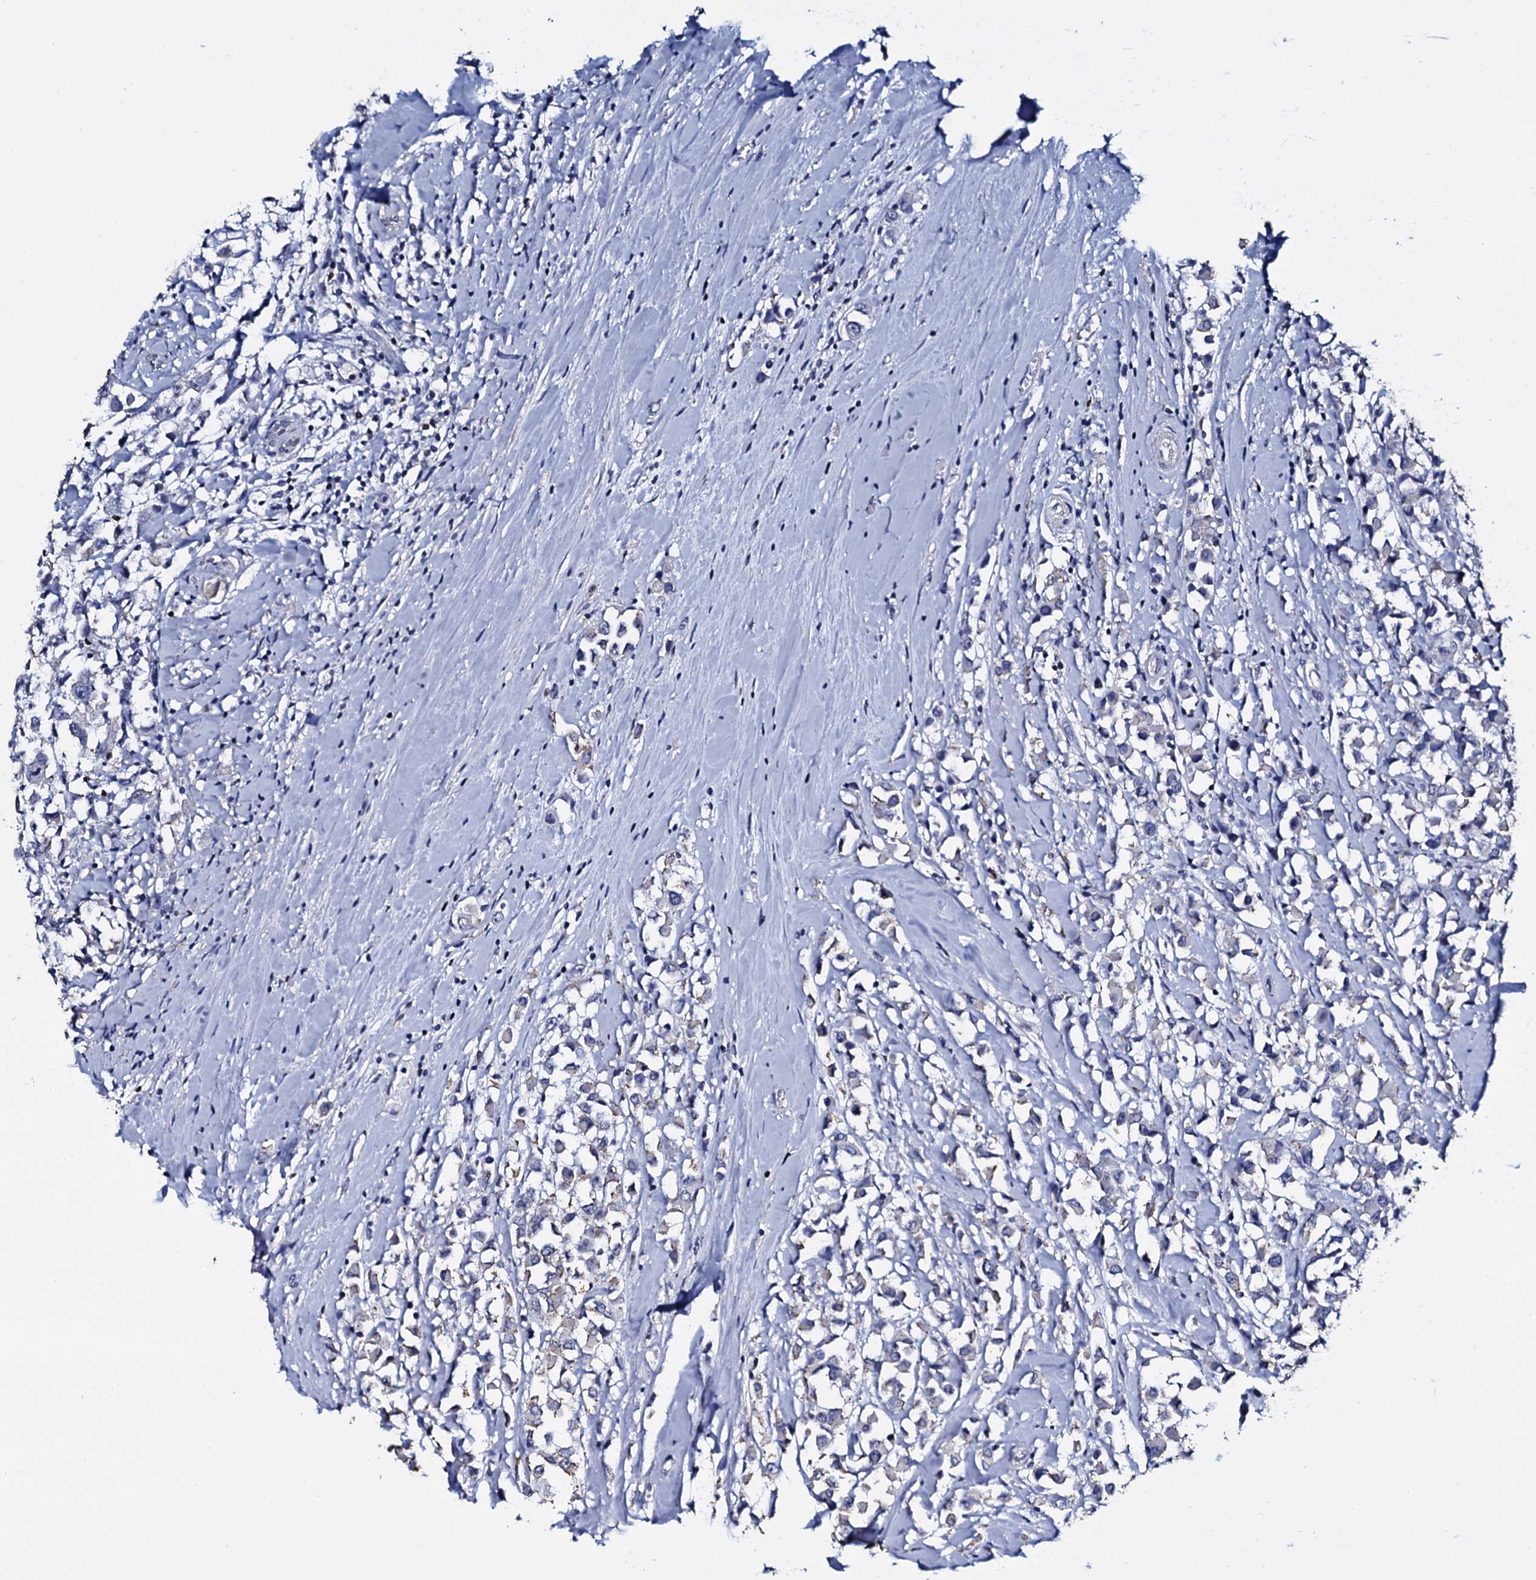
{"staining": {"intensity": "negative", "quantity": "none", "location": "none"}, "tissue": "breast cancer", "cell_type": "Tumor cells", "image_type": "cancer", "snomed": [{"axis": "morphology", "description": "Duct carcinoma"}, {"axis": "topography", "description": "Breast"}], "caption": "The histopathology image demonstrates no significant positivity in tumor cells of infiltrating ductal carcinoma (breast).", "gene": "NPM2", "patient": {"sex": "female", "age": 61}}